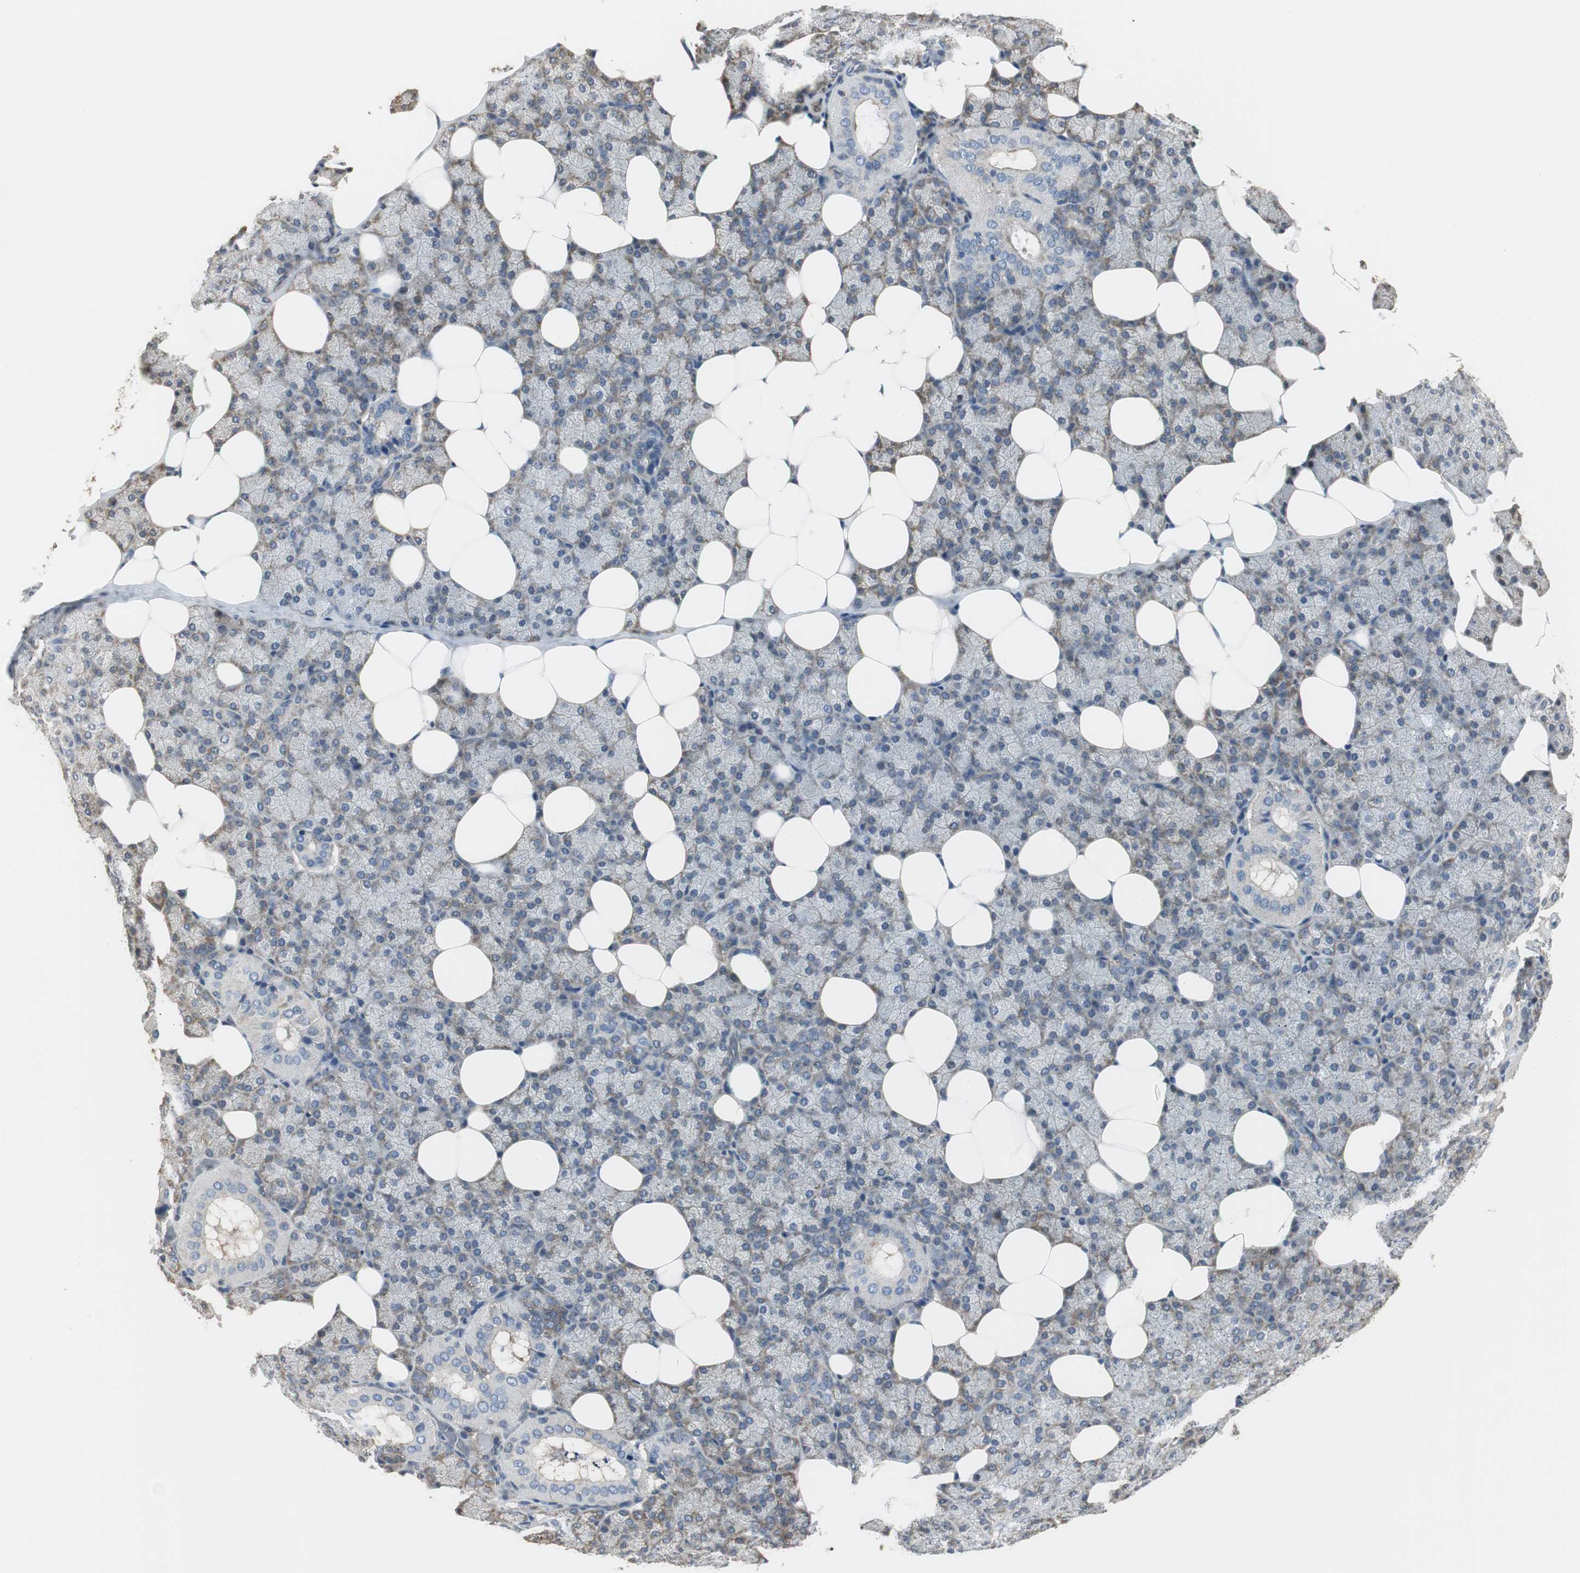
{"staining": {"intensity": "weak", "quantity": ">75%", "location": "cytoplasmic/membranous"}, "tissue": "salivary gland", "cell_type": "Glandular cells", "image_type": "normal", "snomed": [{"axis": "morphology", "description": "Normal tissue, NOS"}, {"axis": "topography", "description": "Lymph node"}, {"axis": "topography", "description": "Salivary gland"}], "caption": "The micrograph demonstrates immunohistochemical staining of benign salivary gland. There is weak cytoplasmic/membranous staining is identified in about >75% of glandular cells. (IHC, brightfield microscopy, high magnification).", "gene": "CCT5", "patient": {"sex": "male", "age": 8}}